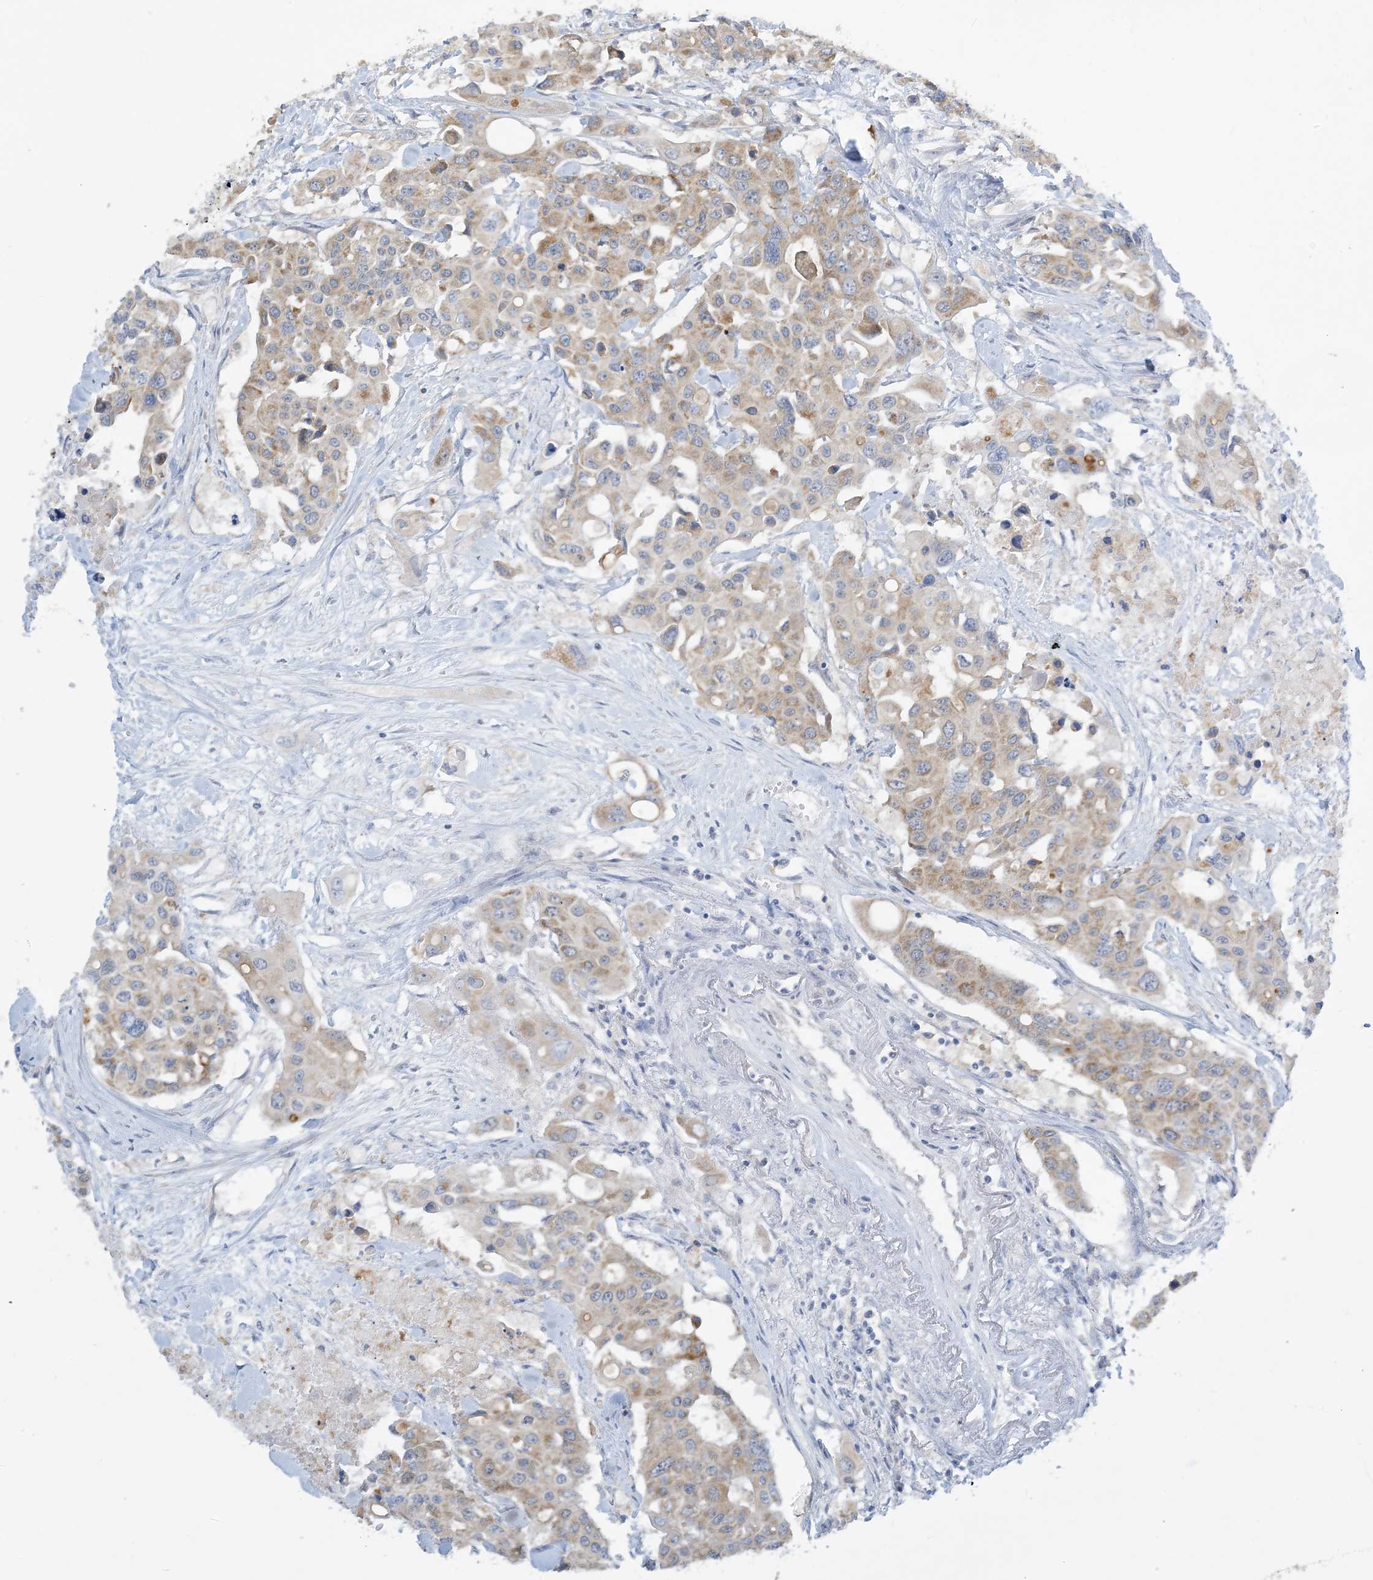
{"staining": {"intensity": "weak", "quantity": "25%-75%", "location": "cytoplasmic/membranous"}, "tissue": "colorectal cancer", "cell_type": "Tumor cells", "image_type": "cancer", "snomed": [{"axis": "morphology", "description": "Adenocarcinoma, NOS"}, {"axis": "topography", "description": "Colon"}], "caption": "A brown stain highlights weak cytoplasmic/membranous expression of a protein in colorectal adenocarcinoma tumor cells.", "gene": "MRPS18A", "patient": {"sex": "male", "age": 77}}